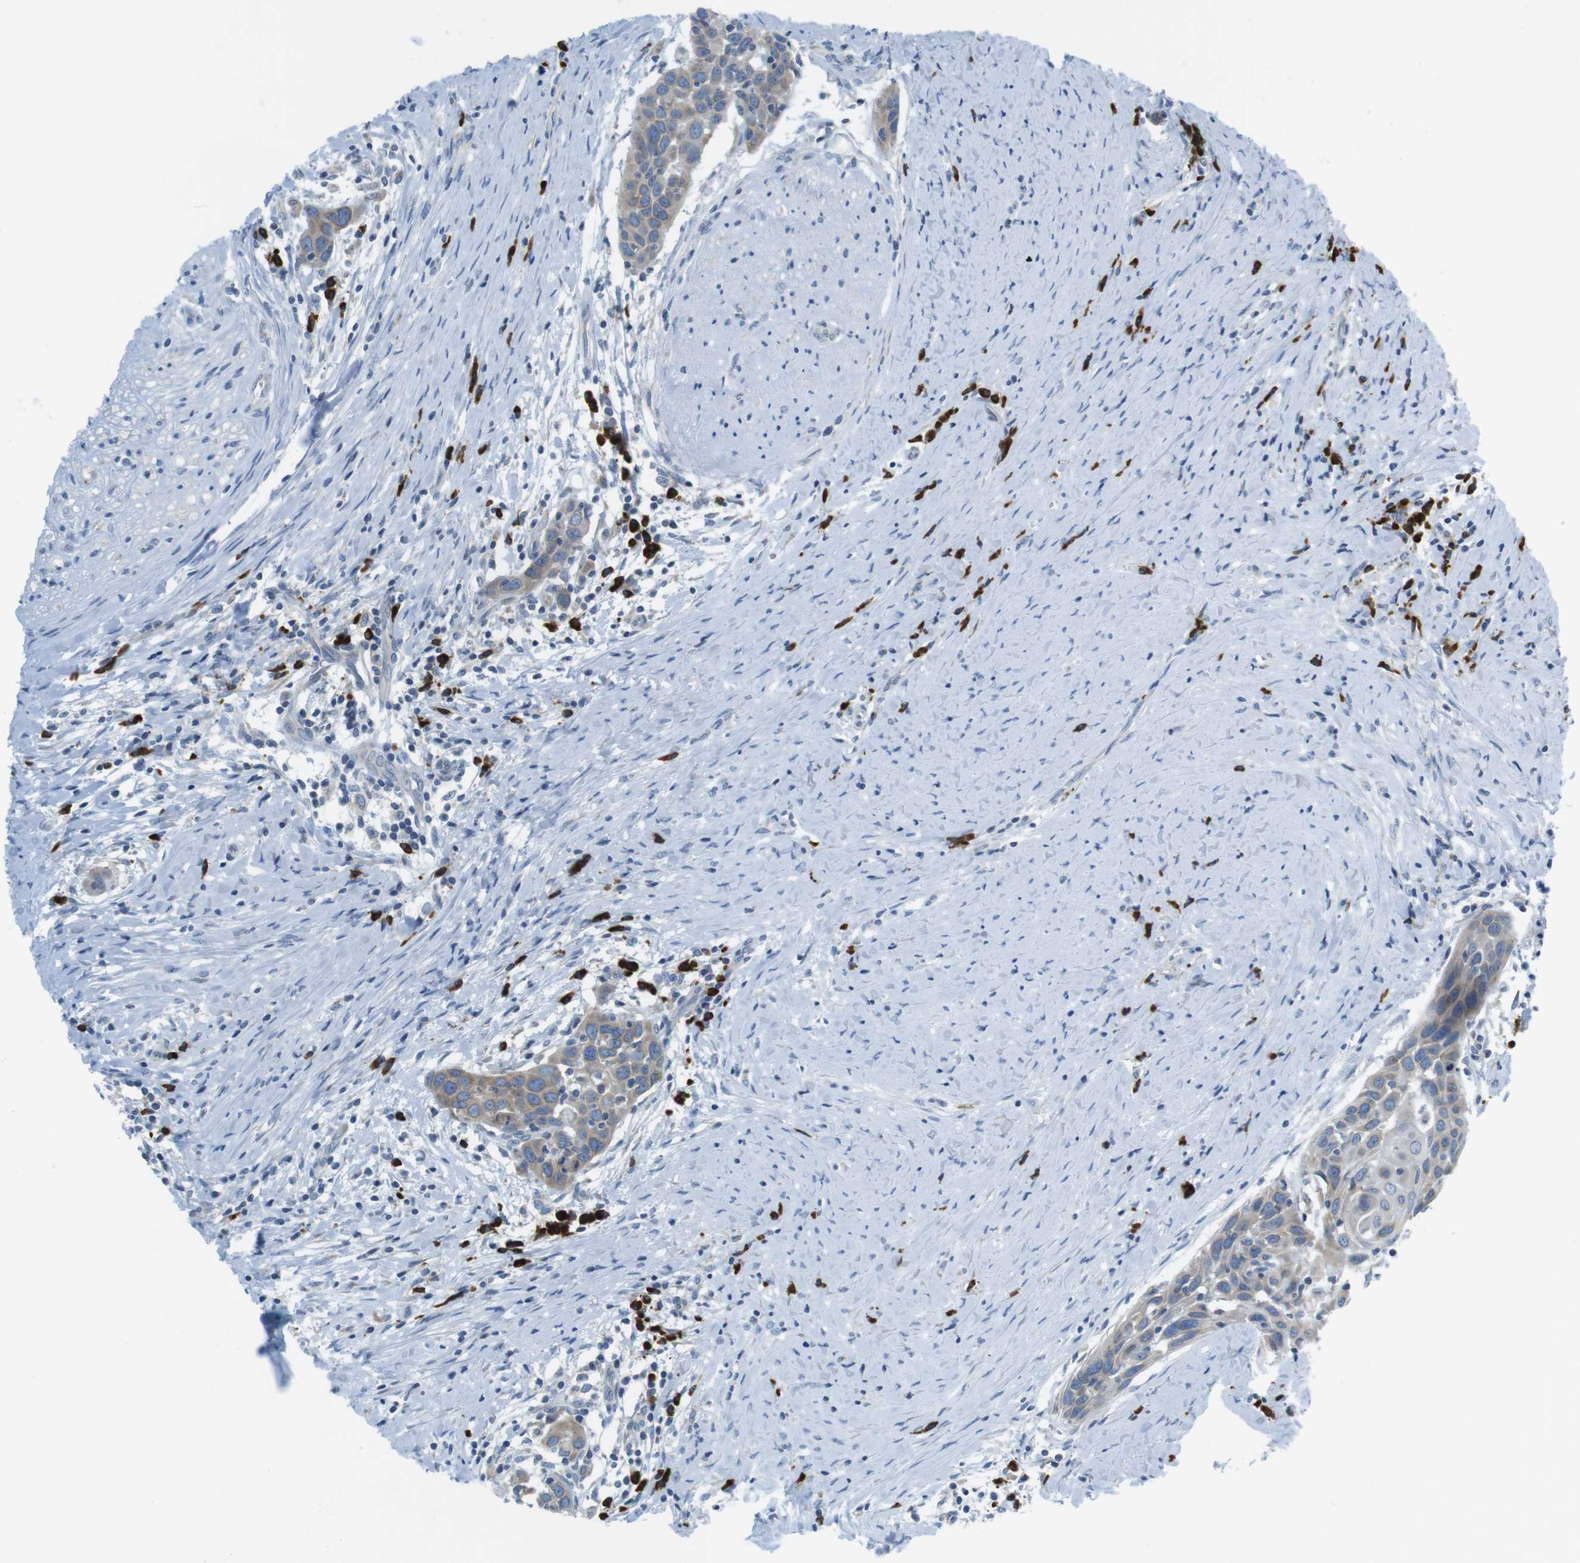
{"staining": {"intensity": "moderate", "quantity": ">75%", "location": "cytoplasmic/membranous"}, "tissue": "head and neck cancer", "cell_type": "Tumor cells", "image_type": "cancer", "snomed": [{"axis": "morphology", "description": "Squamous cell carcinoma, NOS"}, {"axis": "topography", "description": "Oral tissue"}, {"axis": "topography", "description": "Head-Neck"}], "caption": "Moderate cytoplasmic/membranous protein positivity is appreciated in approximately >75% of tumor cells in head and neck cancer.", "gene": "CLPTM1L", "patient": {"sex": "female", "age": 50}}